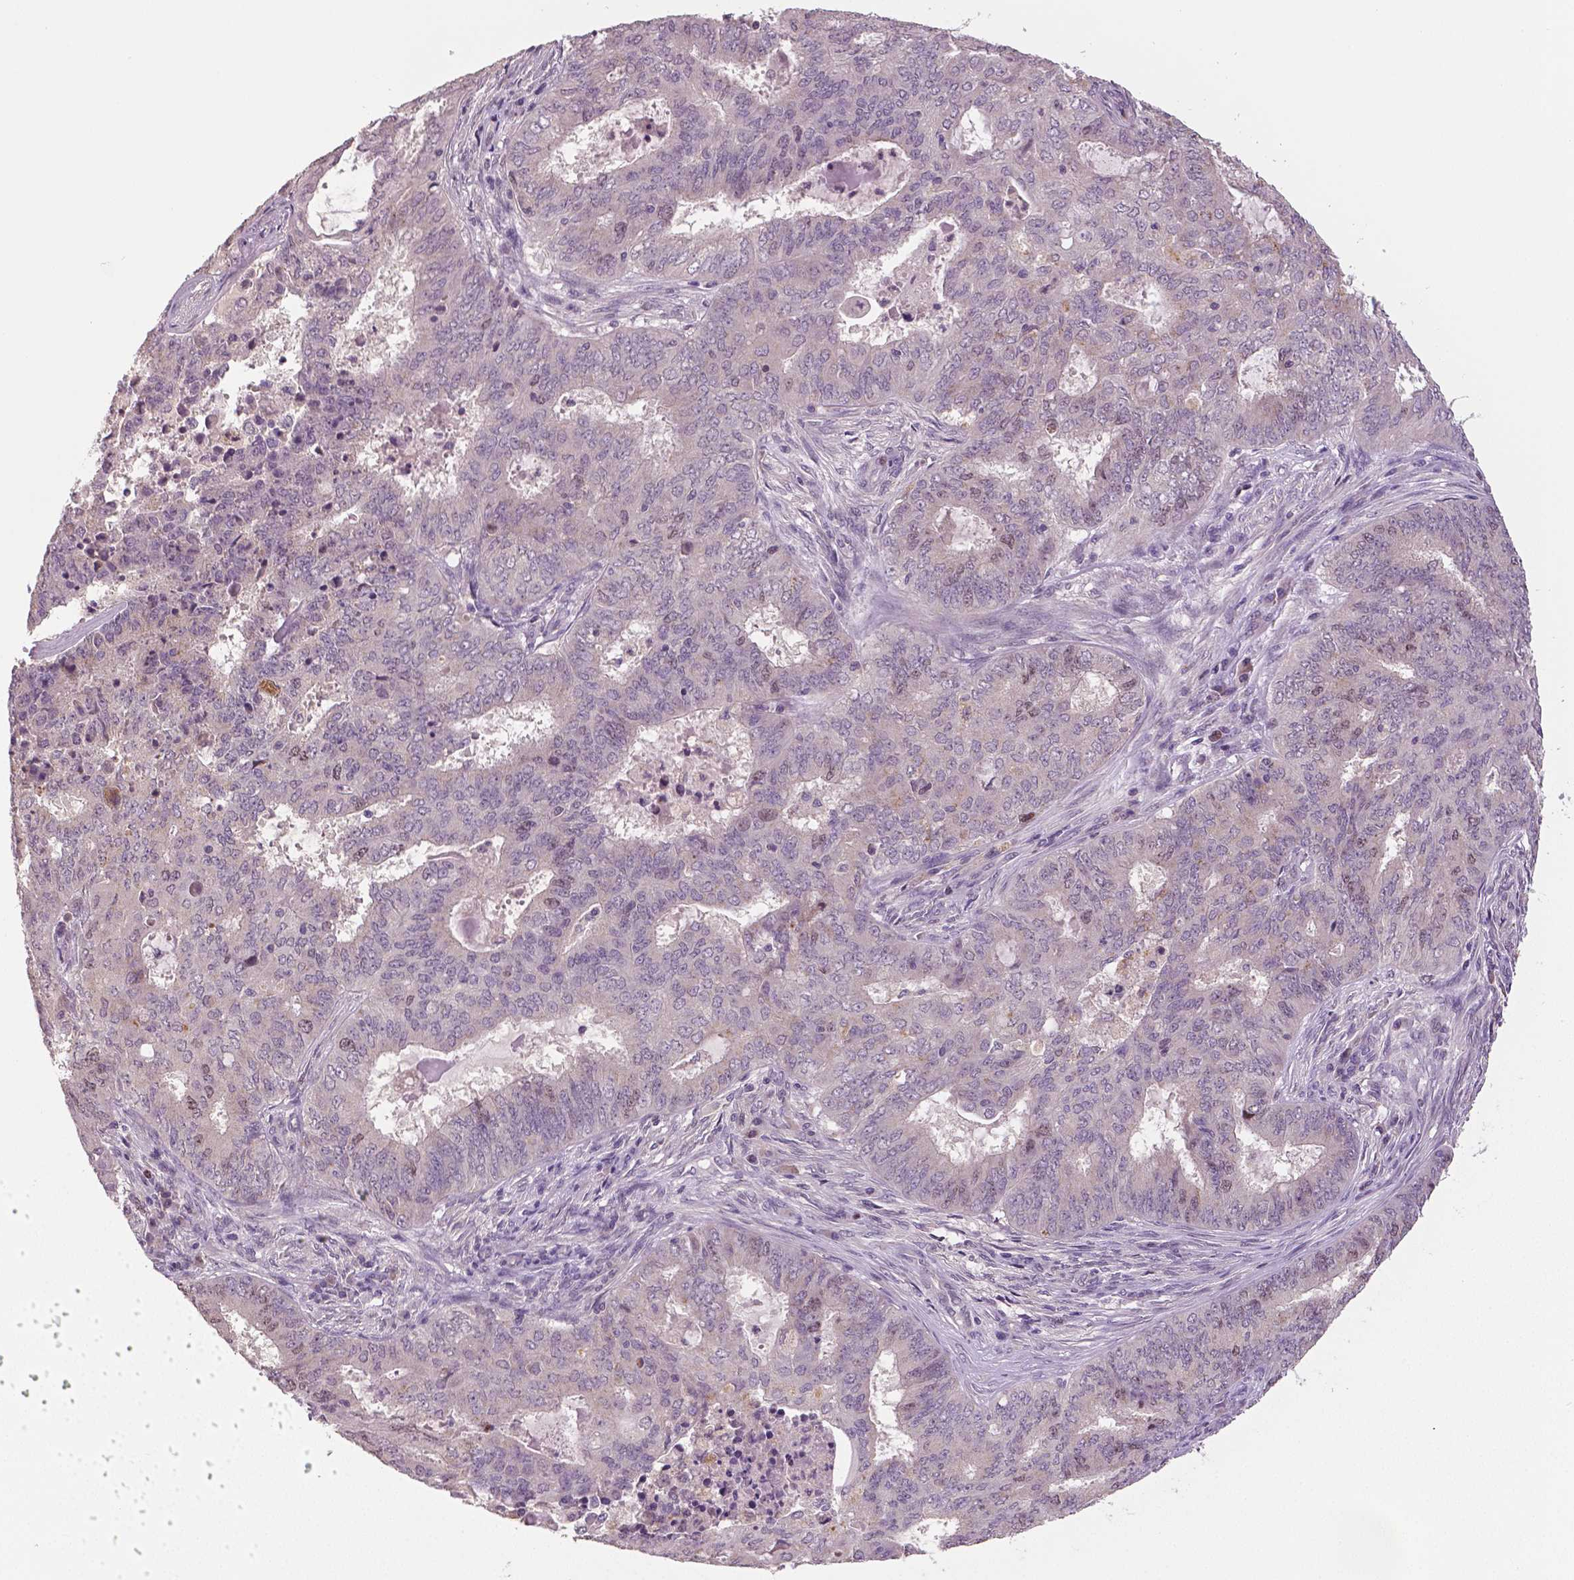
{"staining": {"intensity": "negative", "quantity": "none", "location": "none"}, "tissue": "endometrial cancer", "cell_type": "Tumor cells", "image_type": "cancer", "snomed": [{"axis": "morphology", "description": "Adenocarcinoma, NOS"}, {"axis": "topography", "description": "Endometrium"}], "caption": "Immunohistochemistry histopathology image of neoplastic tissue: human endometrial adenocarcinoma stained with DAB exhibits no significant protein staining in tumor cells. (DAB (3,3'-diaminobenzidine) immunohistochemistry (IHC), high magnification).", "gene": "MKI67", "patient": {"sex": "female", "age": 62}}